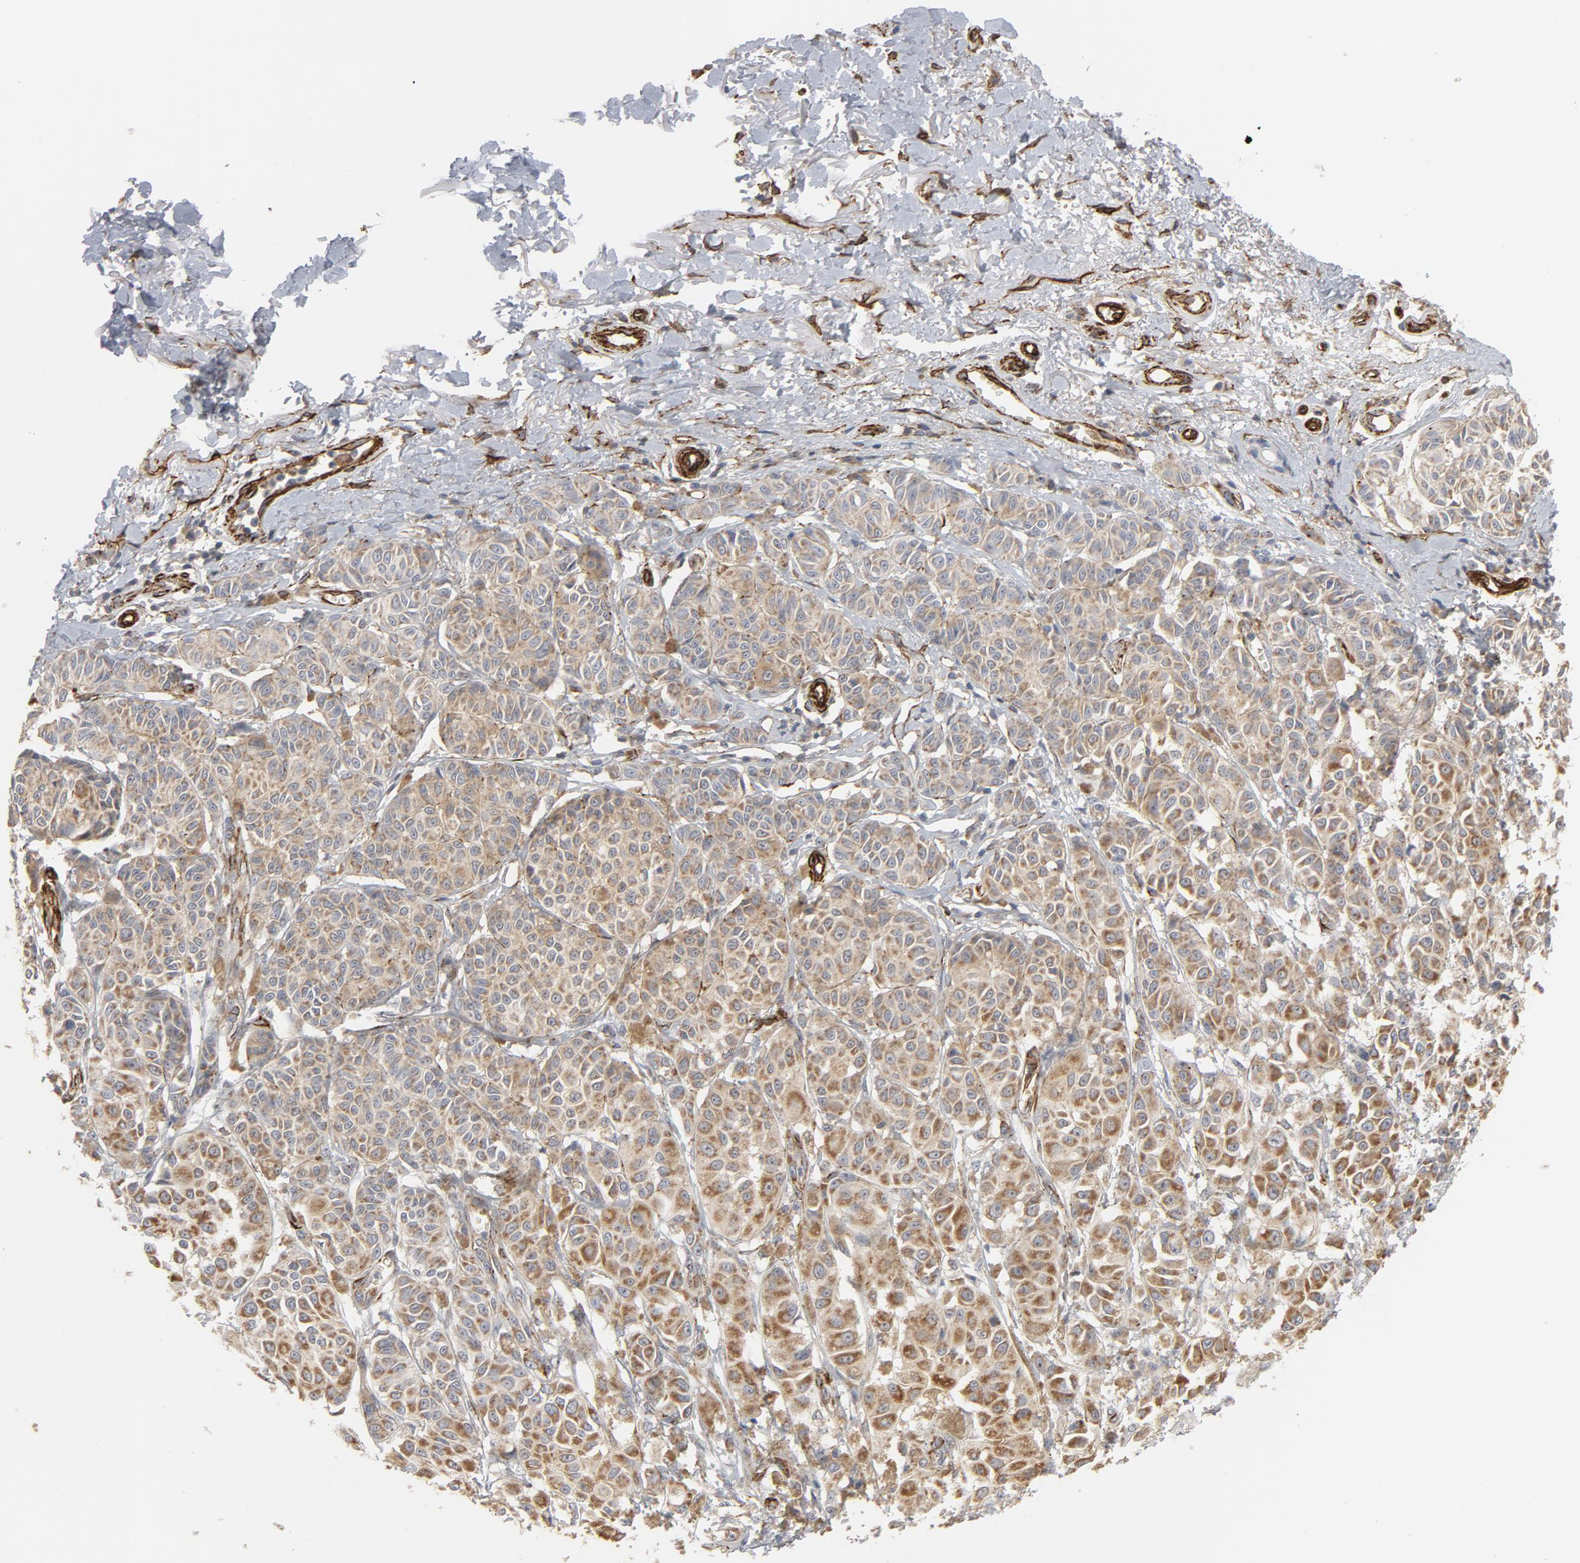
{"staining": {"intensity": "weak", "quantity": ">75%", "location": "cytoplasmic/membranous"}, "tissue": "melanoma", "cell_type": "Tumor cells", "image_type": "cancer", "snomed": [{"axis": "morphology", "description": "Malignant melanoma, NOS"}, {"axis": "topography", "description": "Skin"}], "caption": "Human malignant melanoma stained with a brown dye shows weak cytoplasmic/membranous positive positivity in about >75% of tumor cells.", "gene": "GNG2", "patient": {"sex": "male", "age": 76}}